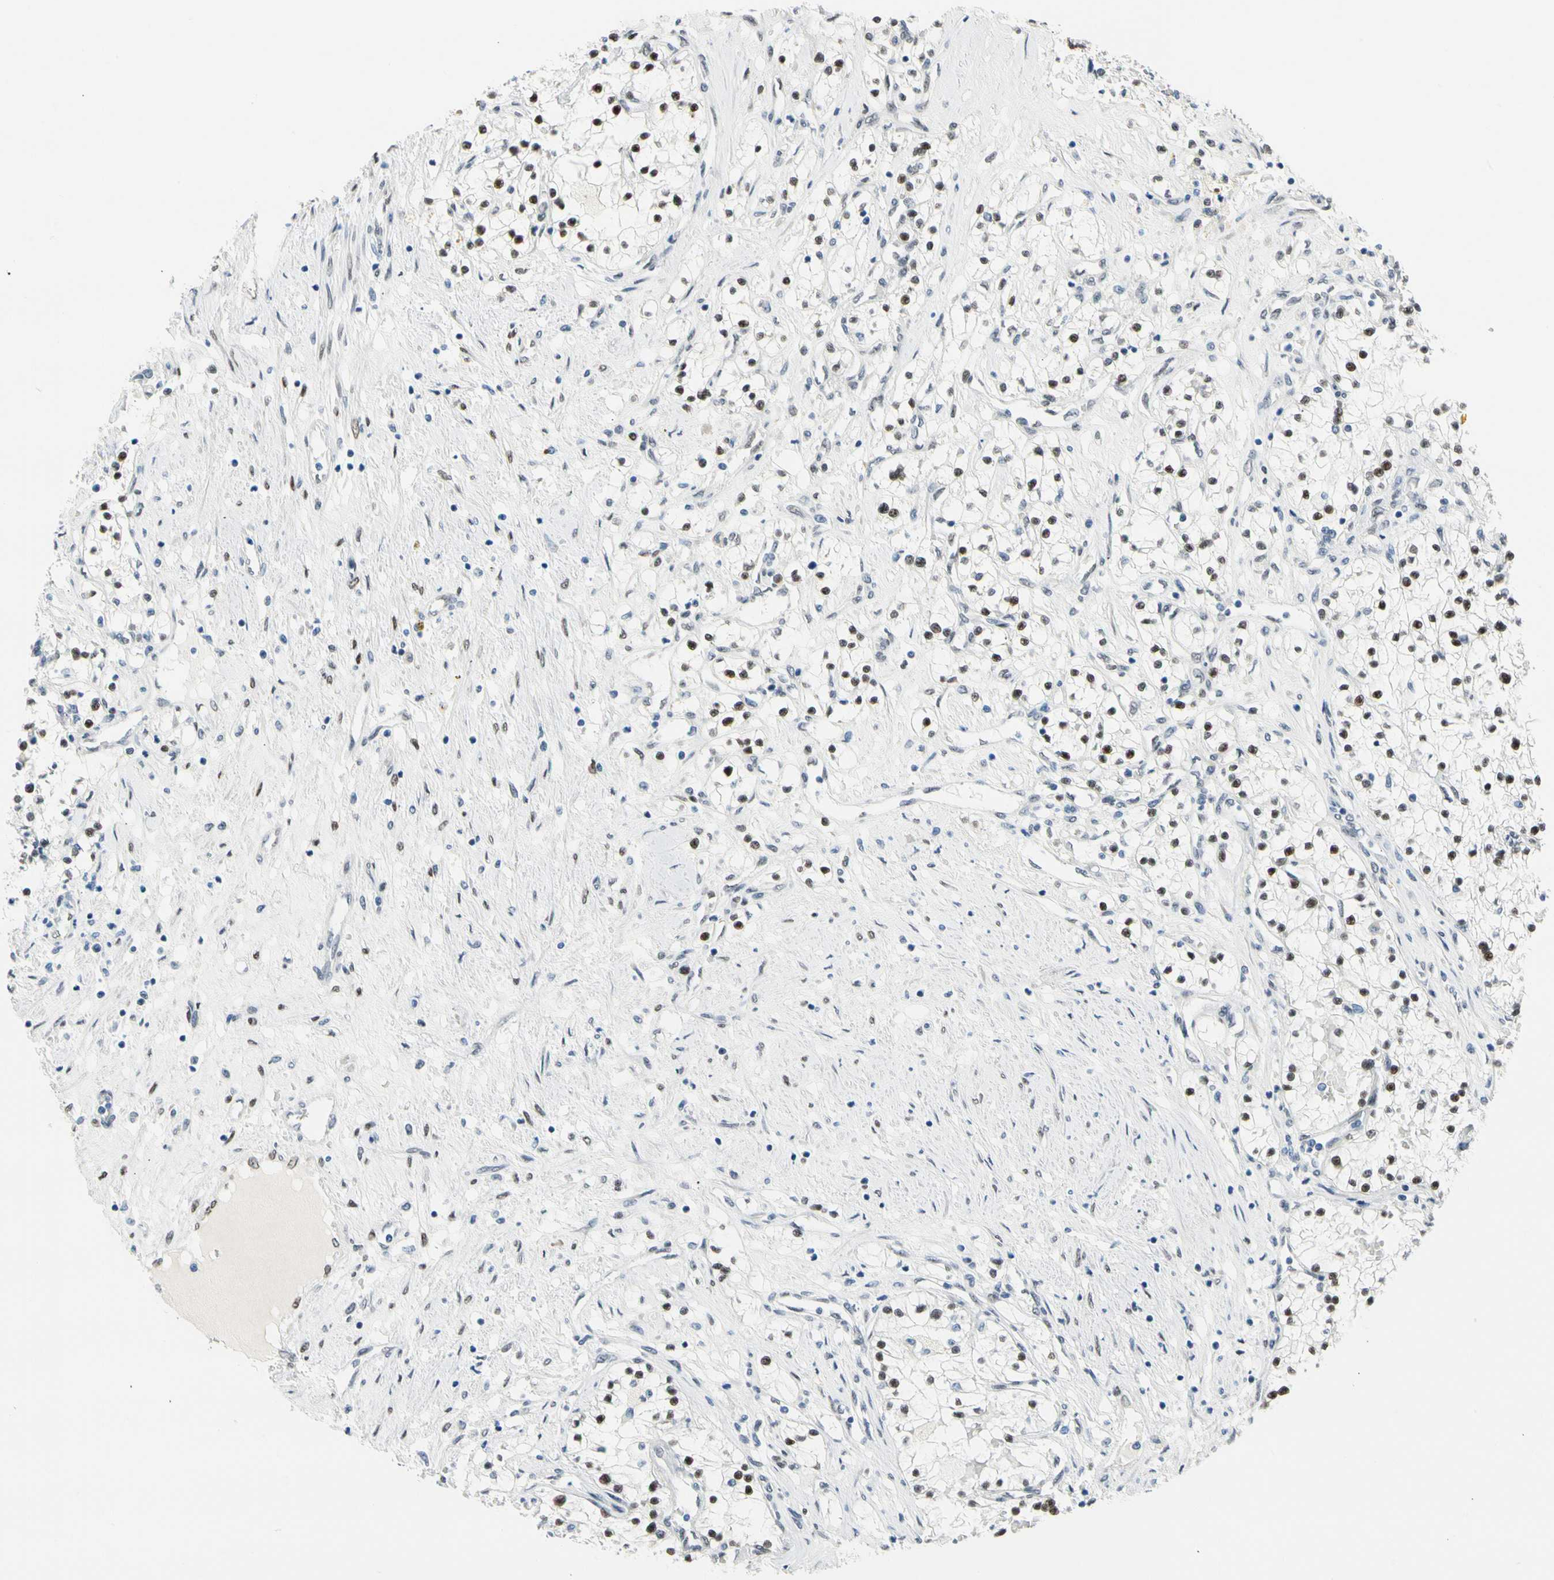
{"staining": {"intensity": "weak", "quantity": ">75%", "location": "nuclear"}, "tissue": "renal cancer", "cell_type": "Tumor cells", "image_type": "cancer", "snomed": [{"axis": "morphology", "description": "Adenocarcinoma, NOS"}, {"axis": "topography", "description": "Kidney"}], "caption": "A brown stain labels weak nuclear positivity of a protein in human adenocarcinoma (renal) tumor cells.", "gene": "NFIA", "patient": {"sex": "male", "age": 68}}